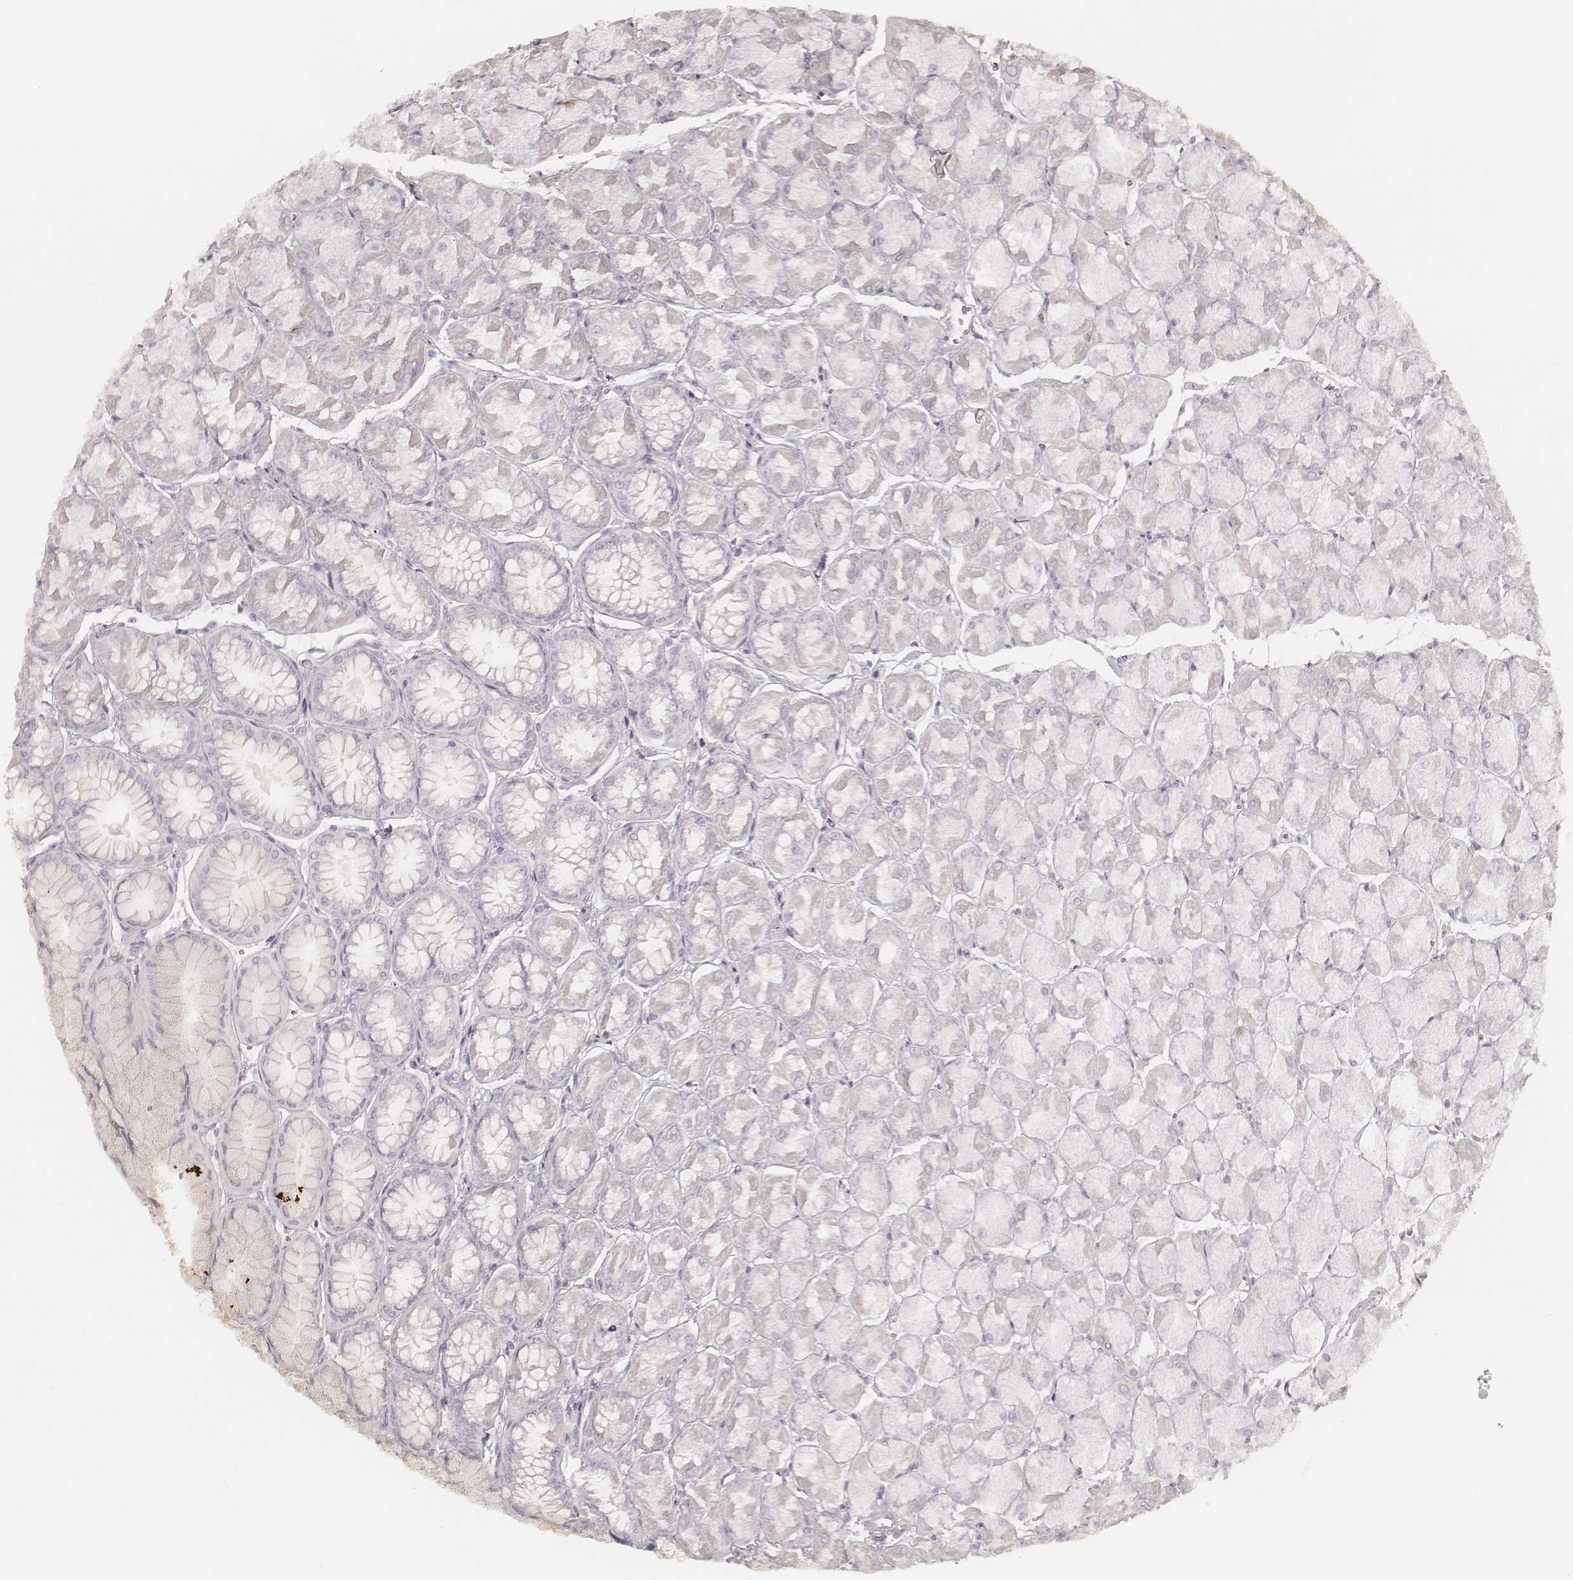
{"staining": {"intensity": "negative", "quantity": "none", "location": "none"}, "tissue": "stomach", "cell_type": "Glandular cells", "image_type": "normal", "snomed": [{"axis": "morphology", "description": "Normal tissue, NOS"}, {"axis": "topography", "description": "Stomach, upper"}], "caption": "Human stomach stained for a protein using immunohistochemistry (IHC) shows no expression in glandular cells.", "gene": "KRT72", "patient": {"sex": "male", "age": 60}}